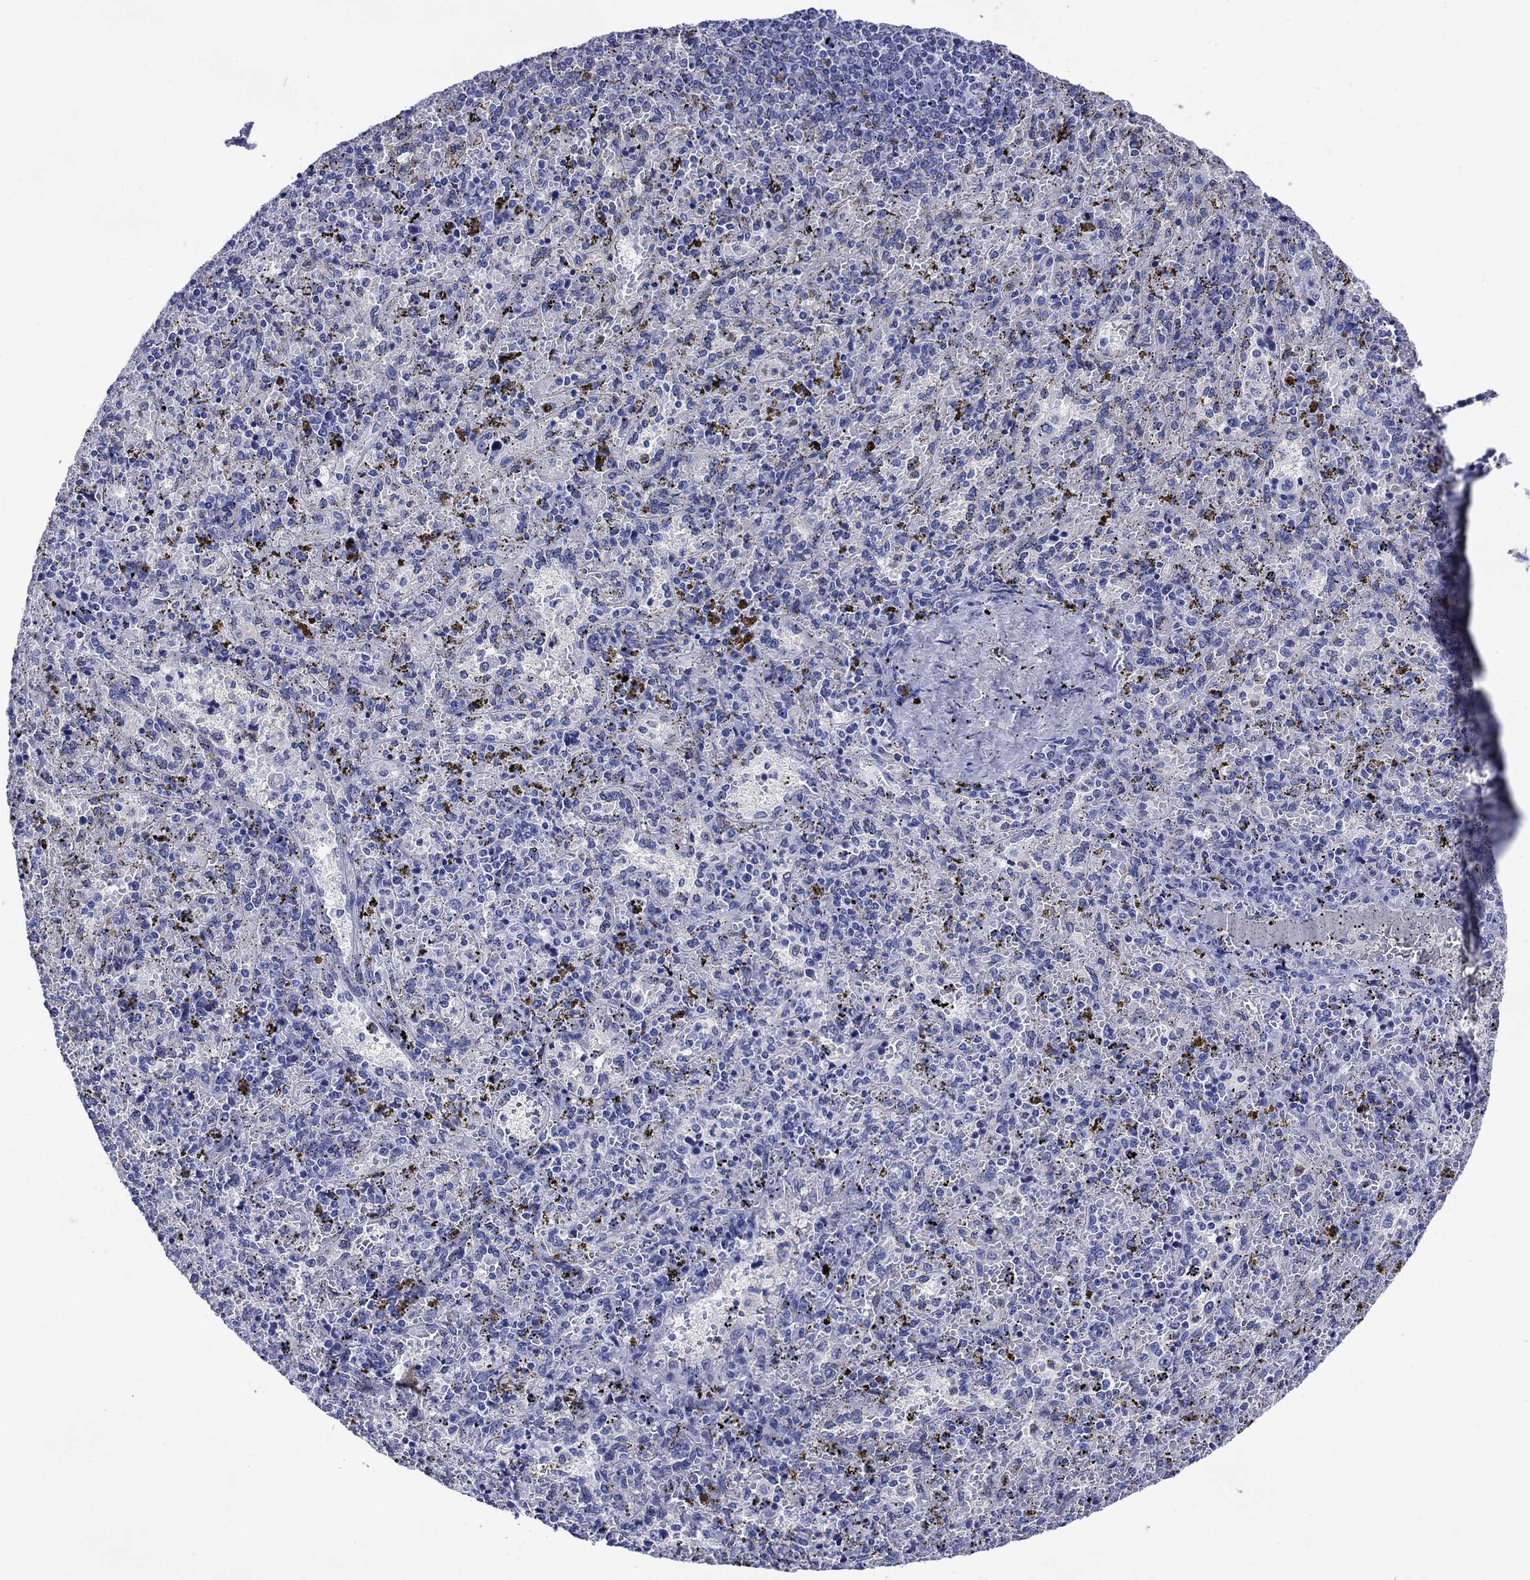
{"staining": {"intensity": "negative", "quantity": "none", "location": "none"}, "tissue": "spleen", "cell_type": "Cells in red pulp", "image_type": "normal", "snomed": [{"axis": "morphology", "description": "Normal tissue, NOS"}, {"axis": "topography", "description": "Spleen"}], "caption": "Cells in red pulp are negative for brown protein staining in benign spleen. (Stains: DAB immunohistochemistry with hematoxylin counter stain, Microscopy: brightfield microscopy at high magnification).", "gene": "SLC1A2", "patient": {"sex": "female", "age": 50}}